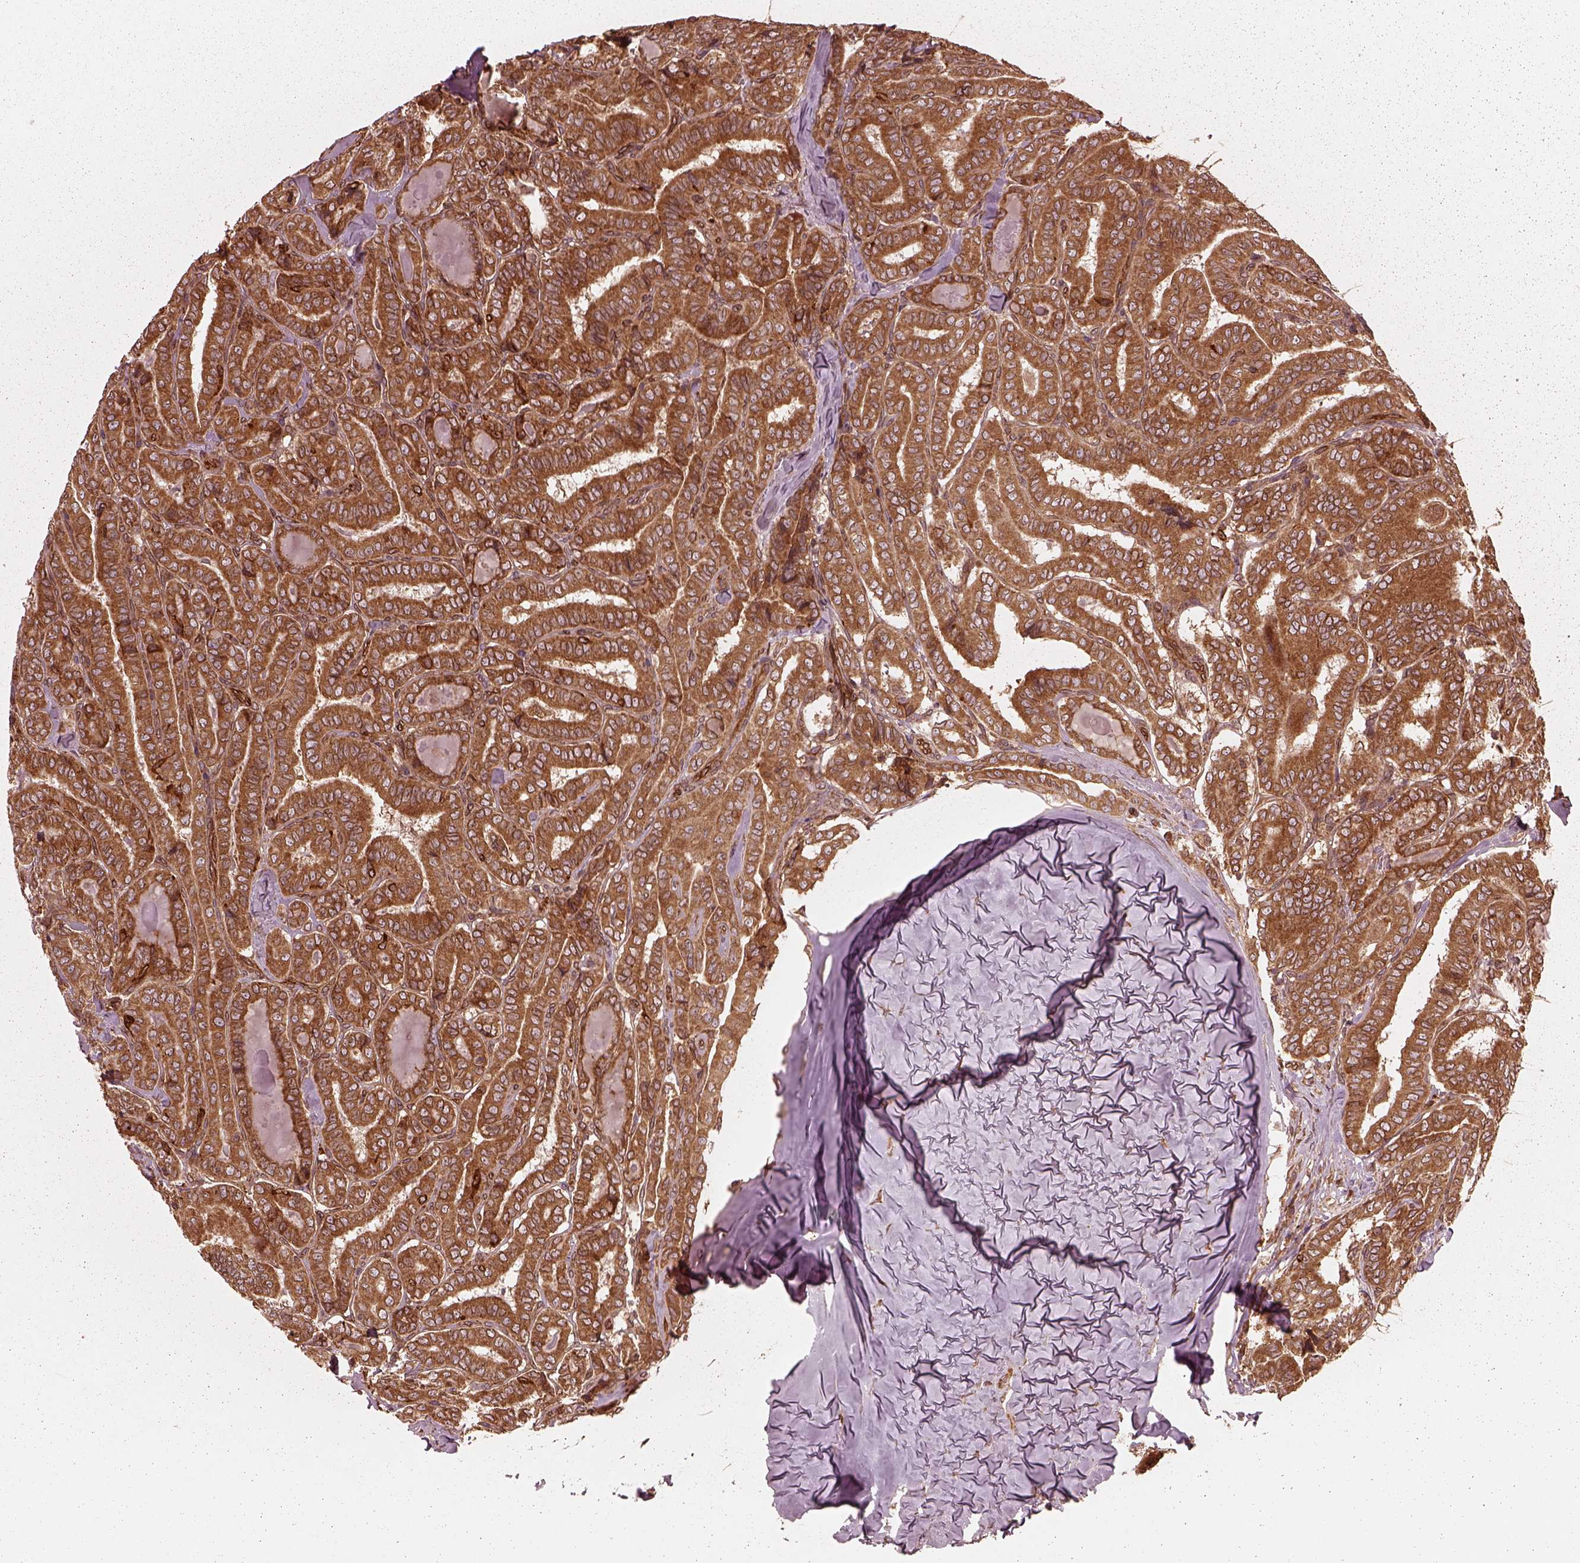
{"staining": {"intensity": "strong", "quantity": ">75%", "location": "cytoplasmic/membranous"}, "tissue": "thyroid cancer", "cell_type": "Tumor cells", "image_type": "cancer", "snomed": [{"axis": "morphology", "description": "Papillary adenocarcinoma, NOS"}, {"axis": "morphology", "description": "Papillary adenoma metastatic"}, {"axis": "topography", "description": "Thyroid gland"}], "caption": "Thyroid papillary adenocarcinoma stained for a protein (brown) demonstrates strong cytoplasmic/membranous positive staining in approximately >75% of tumor cells.", "gene": "AGPAT1", "patient": {"sex": "female", "age": 50}}